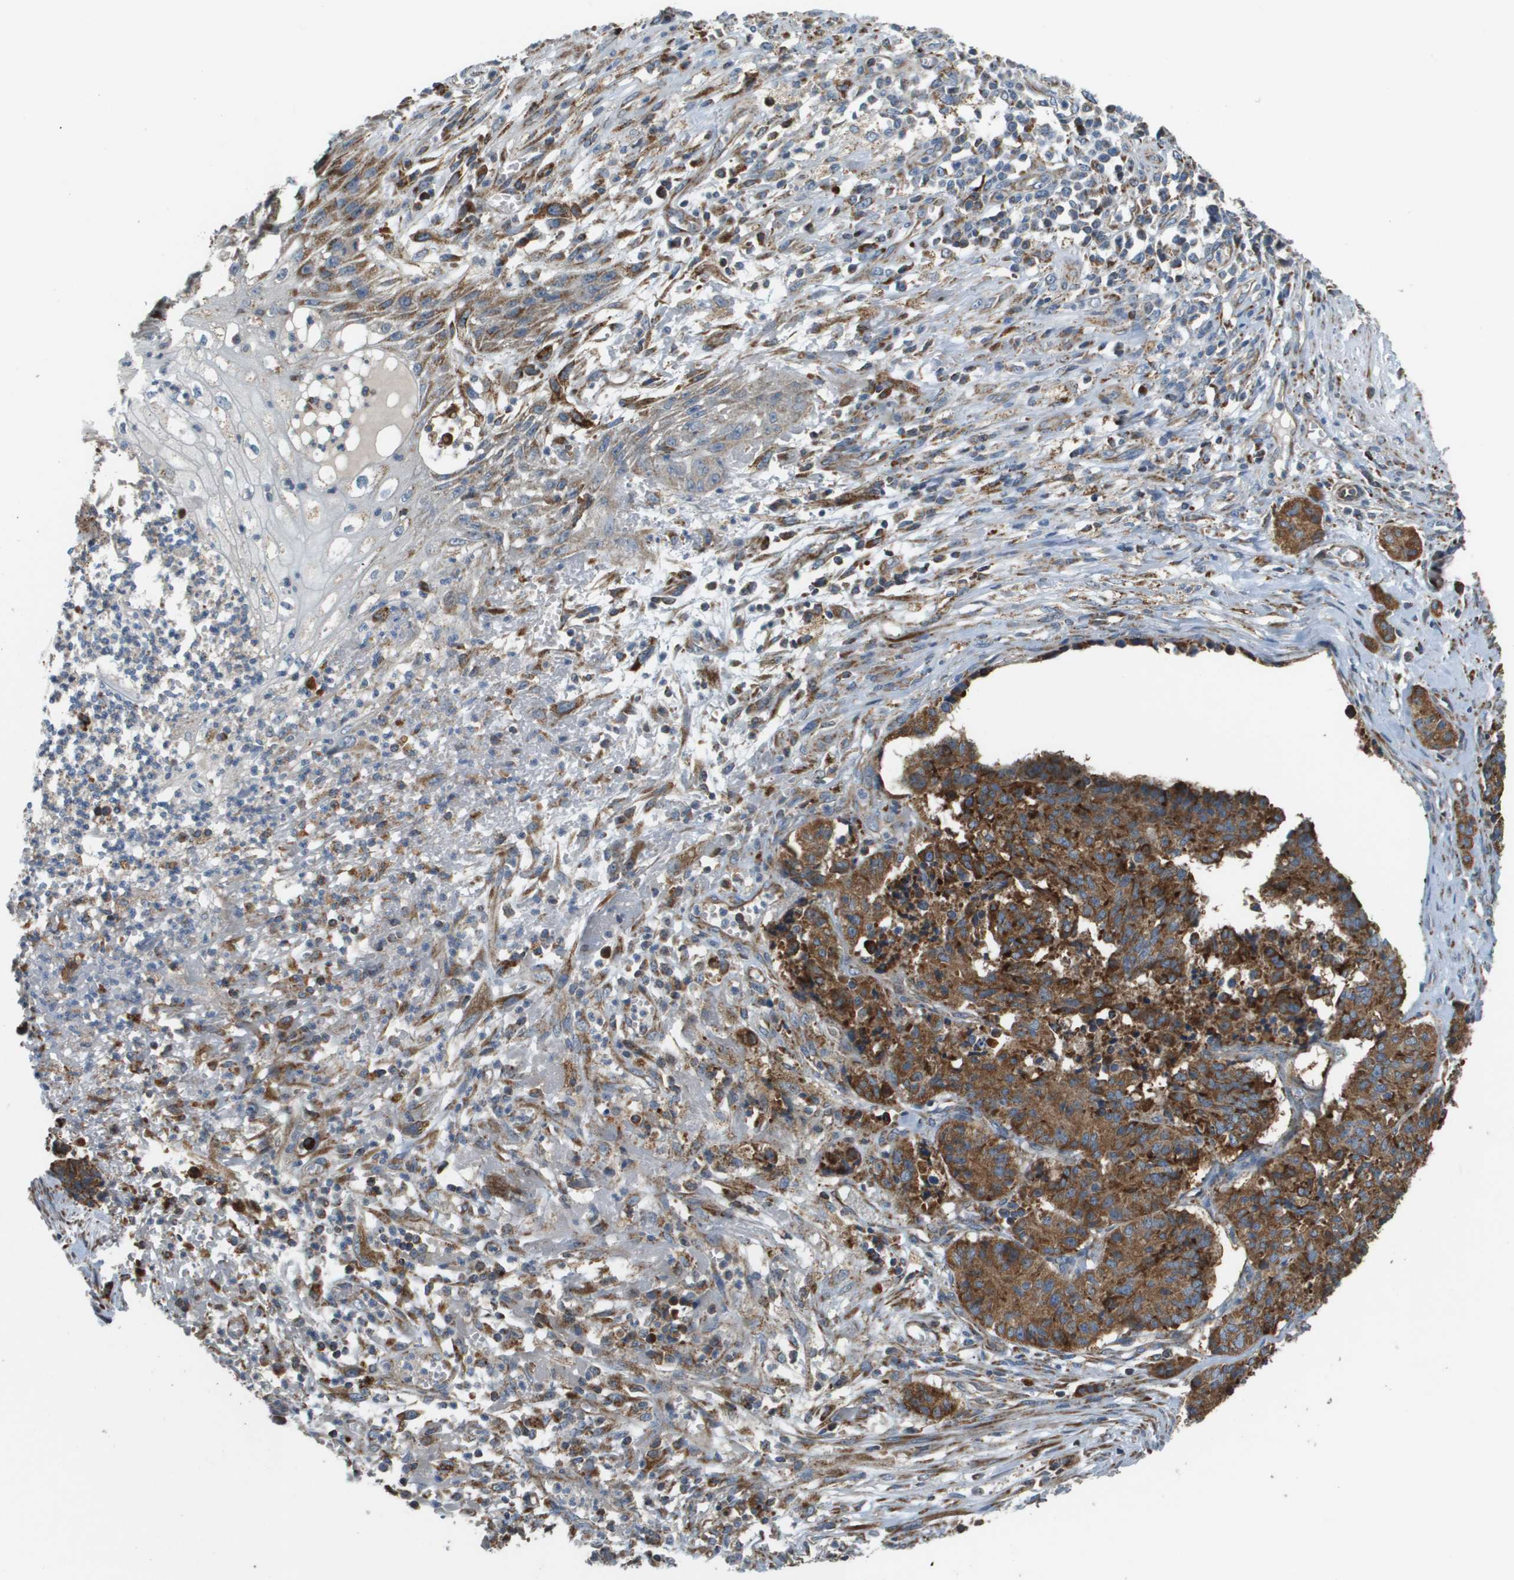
{"staining": {"intensity": "strong", "quantity": ">75%", "location": "cytoplasmic/membranous"}, "tissue": "cervical cancer", "cell_type": "Tumor cells", "image_type": "cancer", "snomed": [{"axis": "morphology", "description": "Squamous cell carcinoma, NOS"}, {"axis": "topography", "description": "Cervix"}], "caption": "The photomicrograph demonstrates immunohistochemical staining of cervical cancer. There is strong cytoplasmic/membranous staining is seen in about >75% of tumor cells.", "gene": "NRK", "patient": {"sex": "female", "age": 35}}